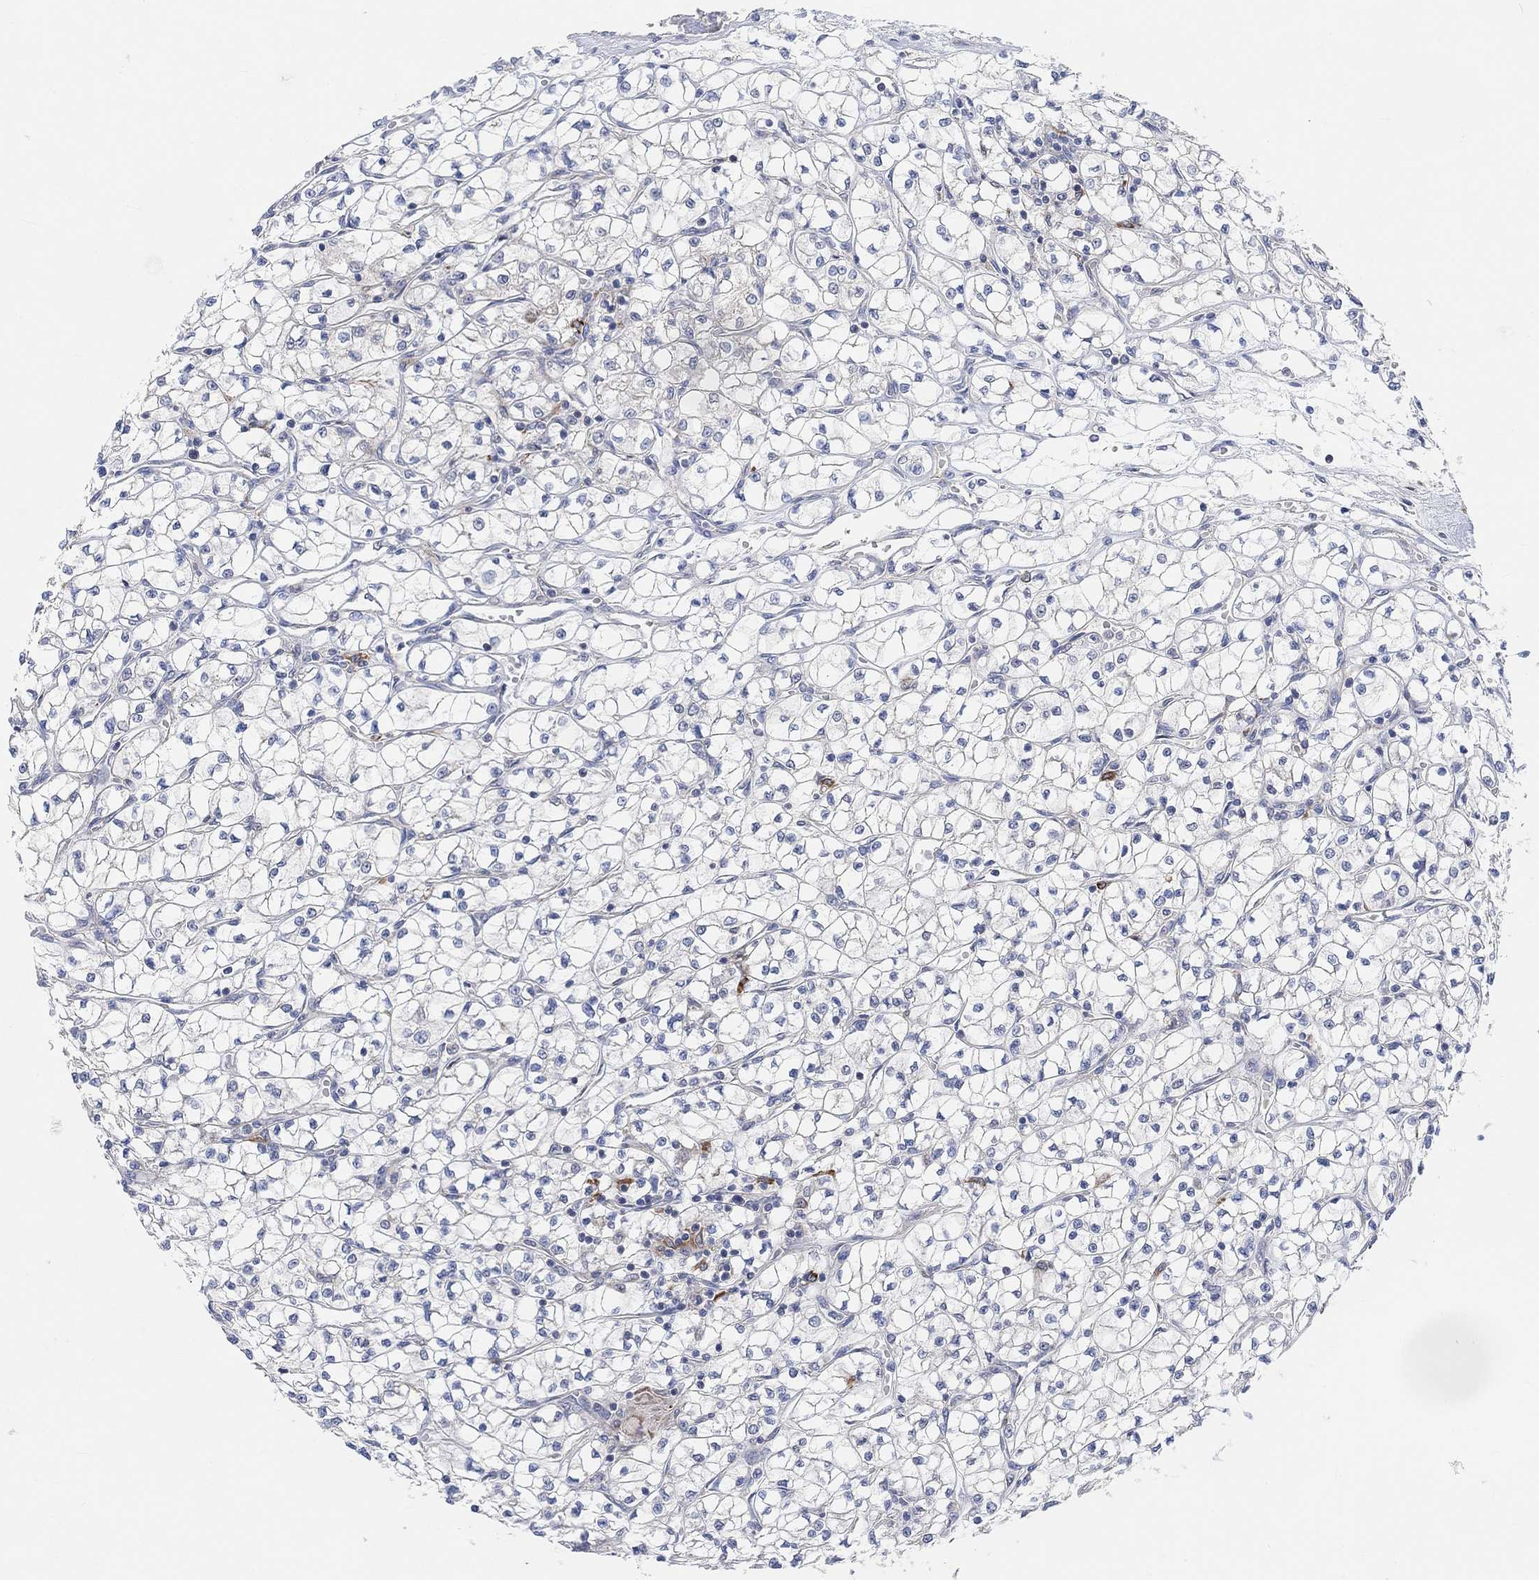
{"staining": {"intensity": "negative", "quantity": "none", "location": "none"}, "tissue": "renal cancer", "cell_type": "Tumor cells", "image_type": "cancer", "snomed": [{"axis": "morphology", "description": "Adenocarcinoma, NOS"}, {"axis": "topography", "description": "Kidney"}], "caption": "An immunohistochemistry (IHC) histopathology image of renal cancer (adenocarcinoma) is shown. There is no staining in tumor cells of renal cancer (adenocarcinoma).", "gene": "HCRTR1", "patient": {"sex": "female", "age": 64}}